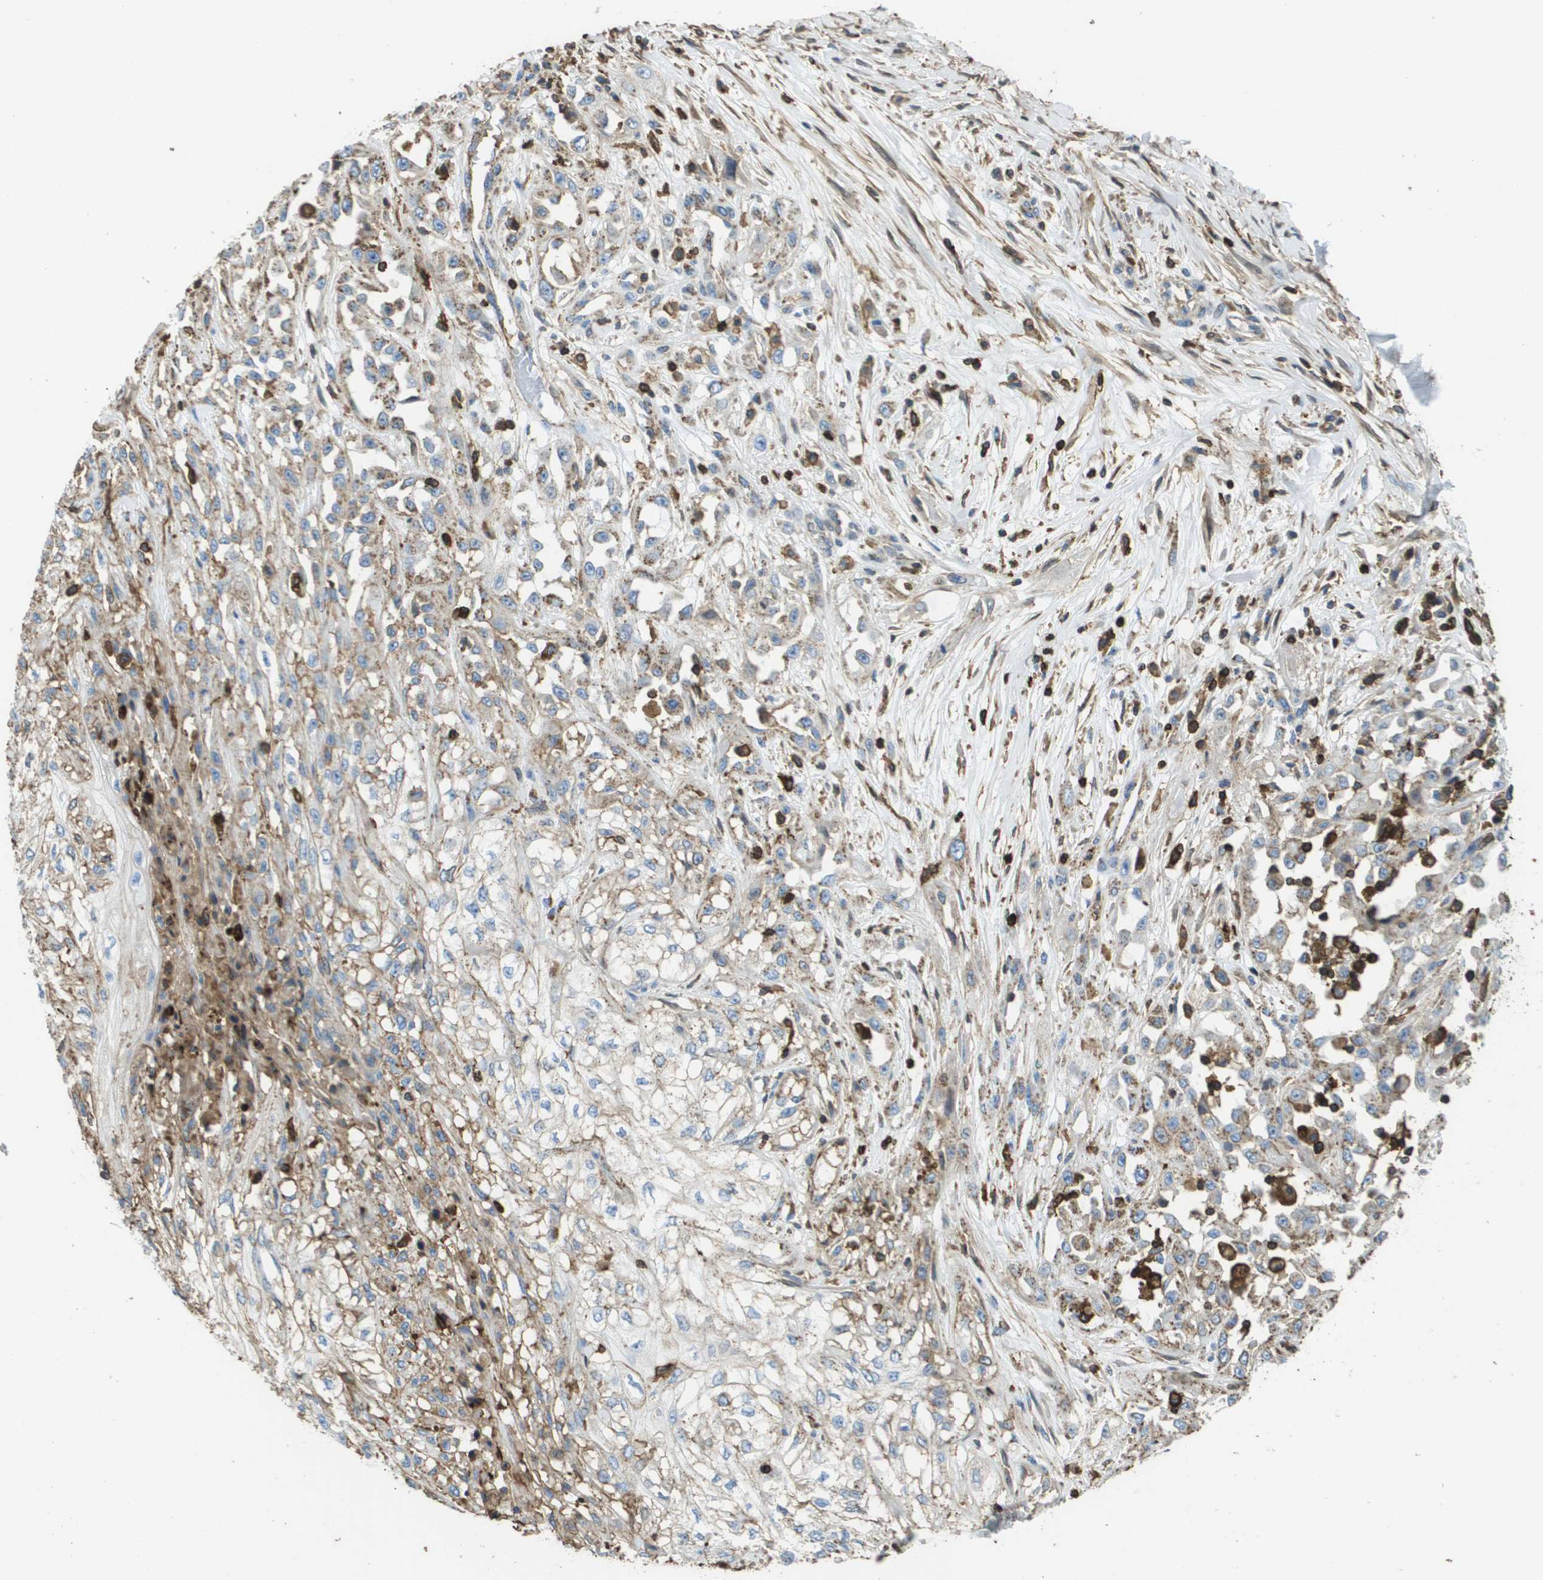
{"staining": {"intensity": "weak", "quantity": "25%-75%", "location": "cytoplasmic/membranous"}, "tissue": "skin cancer", "cell_type": "Tumor cells", "image_type": "cancer", "snomed": [{"axis": "morphology", "description": "Squamous cell carcinoma, NOS"}, {"axis": "morphology", "description": "Squamous cell carcinoma, metastatic, NOS"}, {"axis": "topography", "description": "Skin"}, {"axis": "topography", "description": "Lymph node"}], "caption": "This is a micrograph of IHC staining of skin squamous cell carcinoma, which shows weak expression in the cytoplasmic/membranous of tumor cells.", "gene": "PASK", "patient": {"sex": "male", "age": 75}}